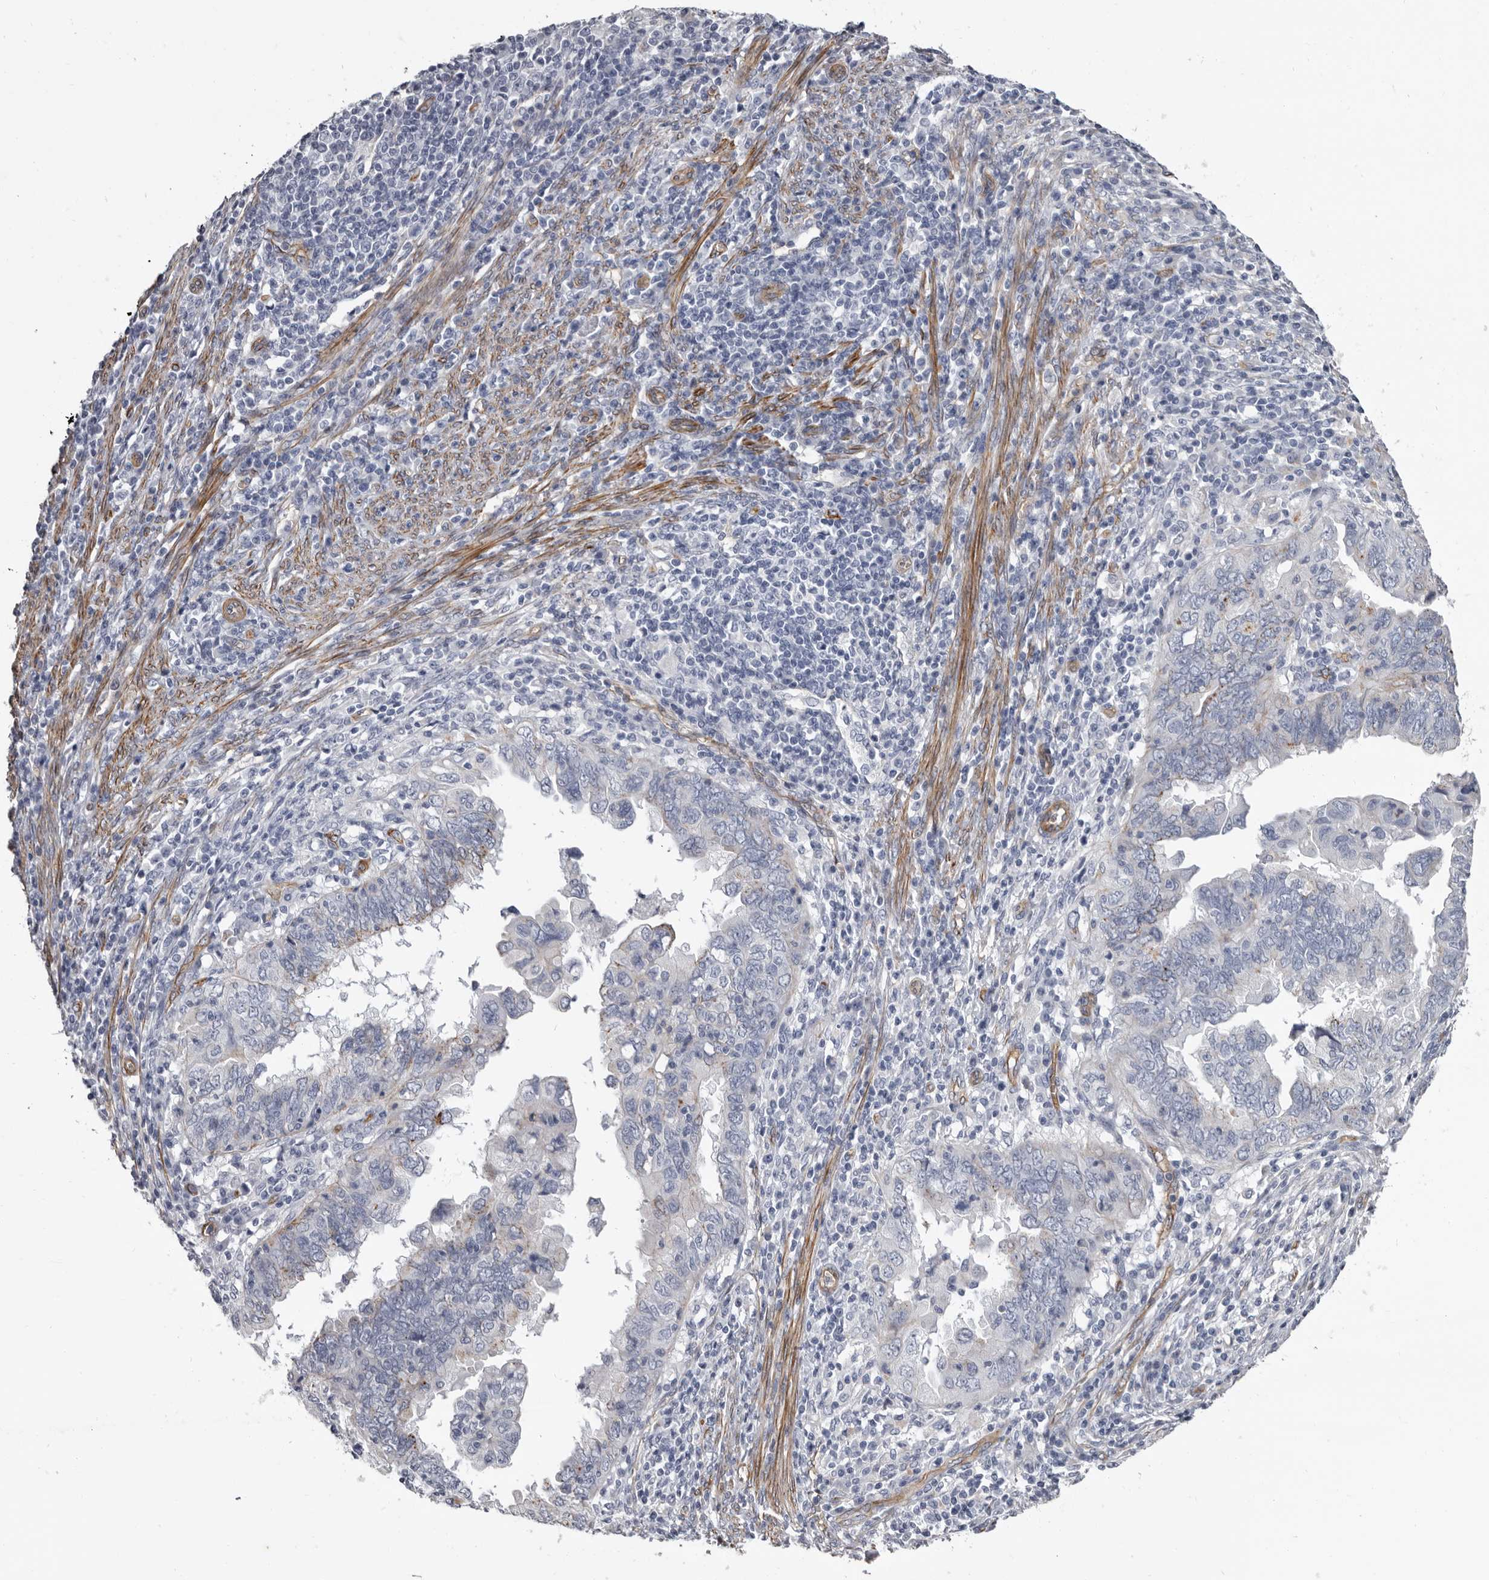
{"staining": {"intensity": "negative", "quantity": "none", "location": "none"}, "tissue": "endometrial cancer", "cell_type": "Tumor cells", "image_type": "cancer", "snomed": [{"axis": "morphology", "description": "Adenocarcinoma, NOS"}, {"axis": "topography", "description": "Uterus"}], "caption": "Human endometrial cancer (adenocarcinoma) stained for a protein using immunohistochemistry (IHC) demonstrates no staining in tumor cells.", "gene": "ADGRL4", "patient": {"sex": "female", "age": 77}}